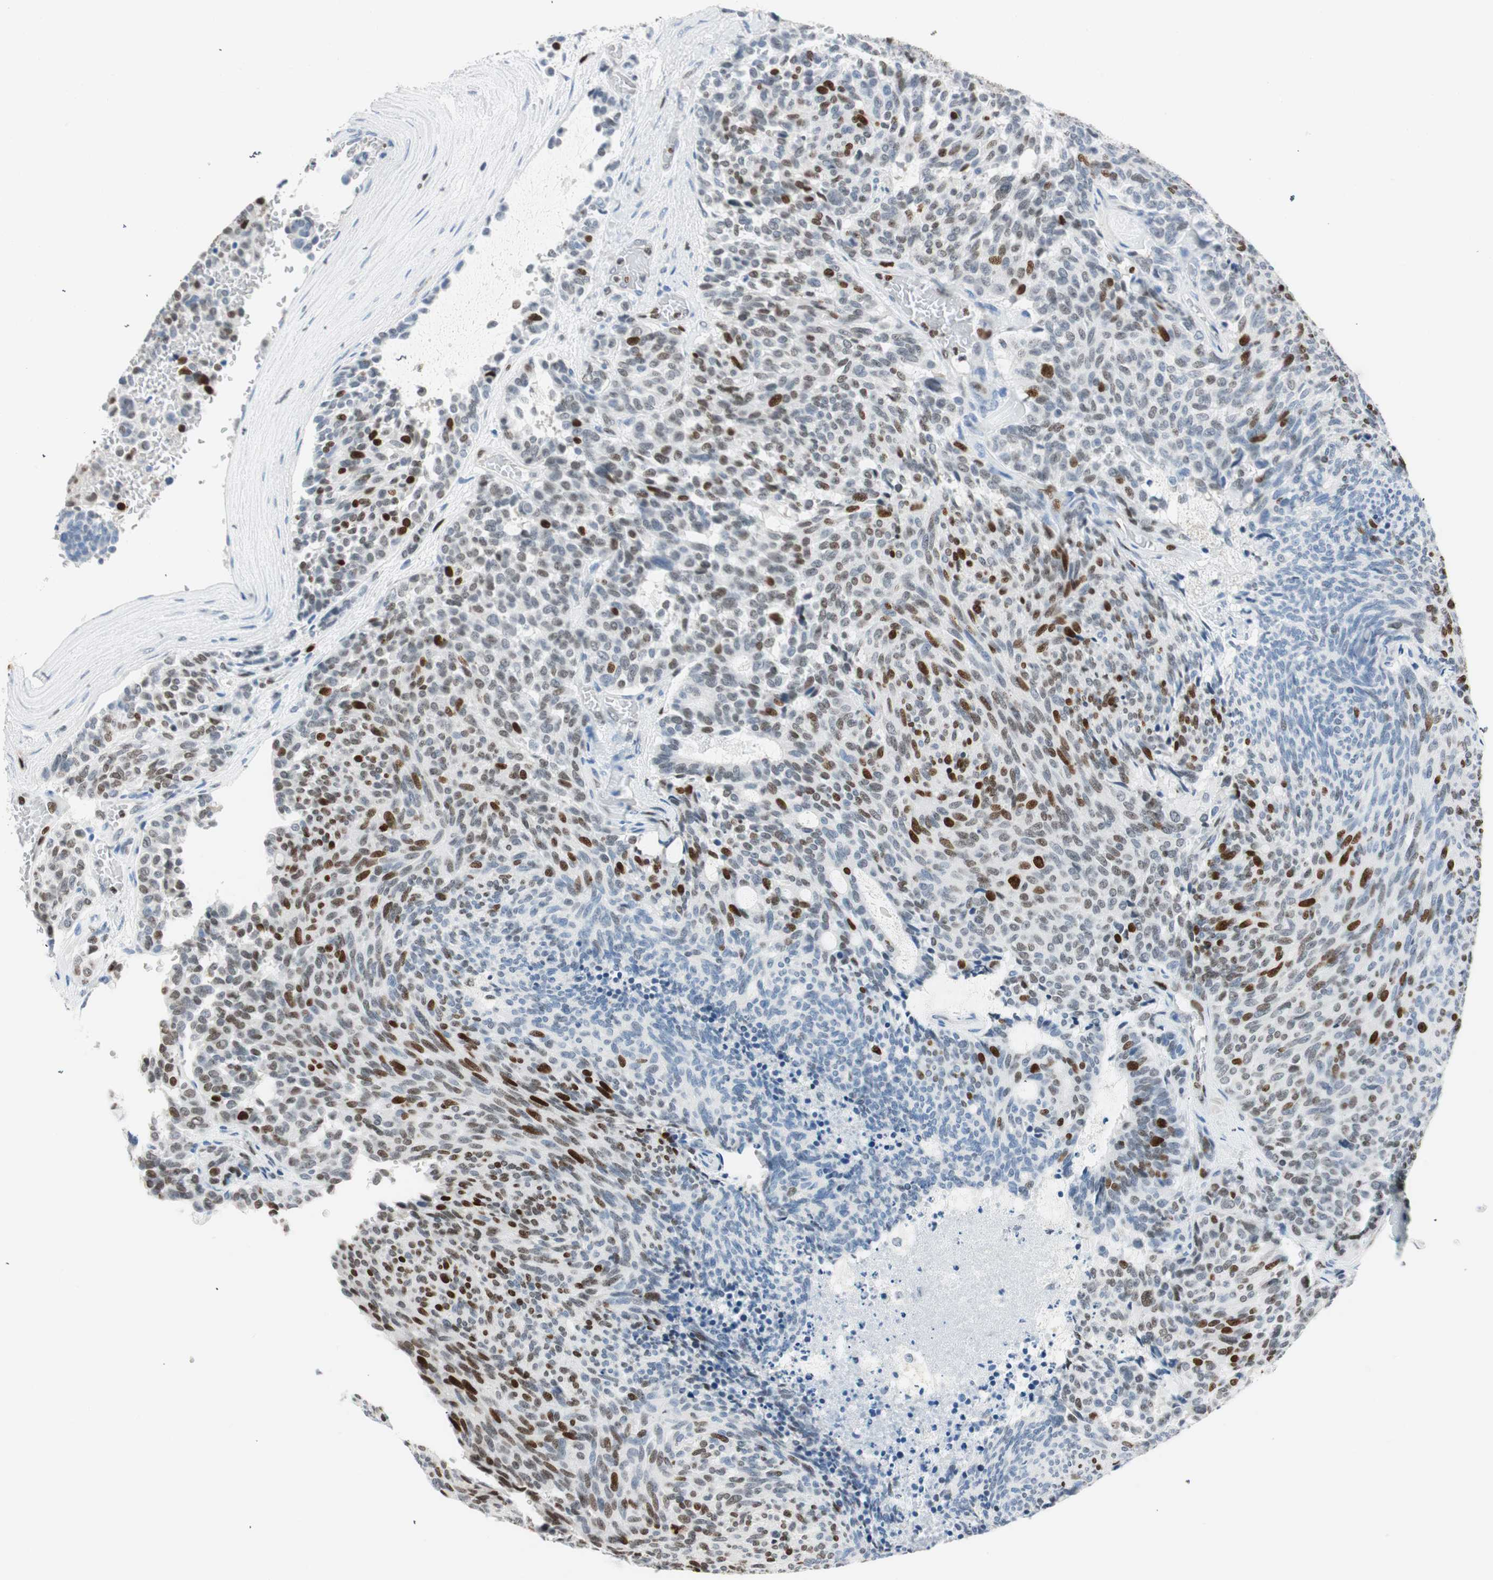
{"staining": {"intensity": "moderate", "quantity": "25%-75%", "location": "nuclear"}, "tissue": "carcinoid", "cell_type": "Tumor cells", "image_type": "cancer", "snomed": [{"axis": "morphology", "description": "Carcinoid, malignant, NOS"}, {"axis": "topography", "description": "Pancreas"}], "caption": "IHC (DAB (3,3'-diaminobenzidine)) staining of carcinoid (malignant) displays moderate nuclear protein positivity in about 25%-75% of tumor cells.", "gene": "EZH2", "patient": {"sex": "female", "age": 54}}